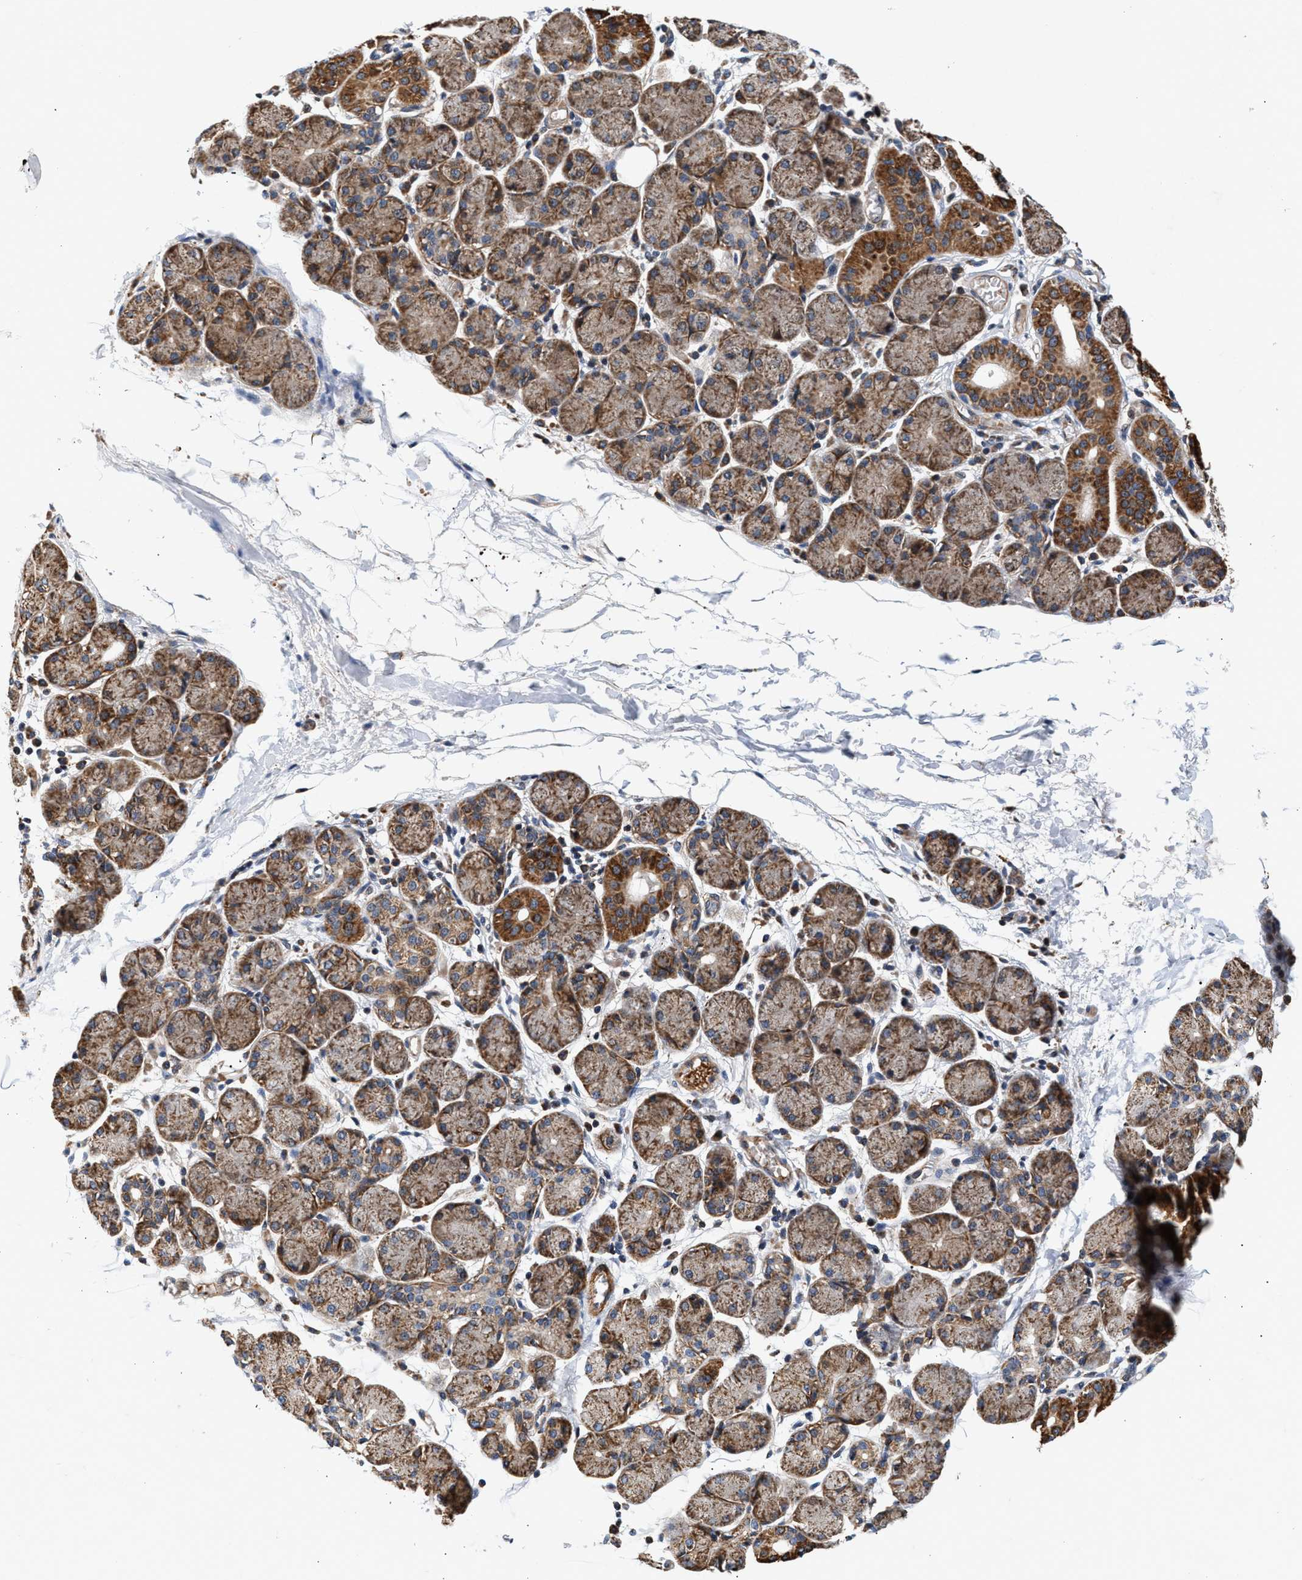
{"staining": {"intensity": "moderate", "quantity": ">75%", "location": "cytoplasmic/membranous"}, "tissue": "salivary gland", "cell_type": "Glandular cells", "image_type": "normal", "snomed": [{"axis": "morphology", "description": "Normal tissue, NOS"}, {"axis": "topography", "description": "Salivary gland"}], "caption": "High-magnification brightfield microscopy of unremarkable salivary gland stained with DAB (3,3'-diaminobenzidine) (brown) and counterstained with hematoxylin (blue). glandular cells exhibit moderate cytoplasmic/membranous expression is present in about>75% of cells.", "gene": "SGK1", "patient": {"sex": "female", "age": 24}}